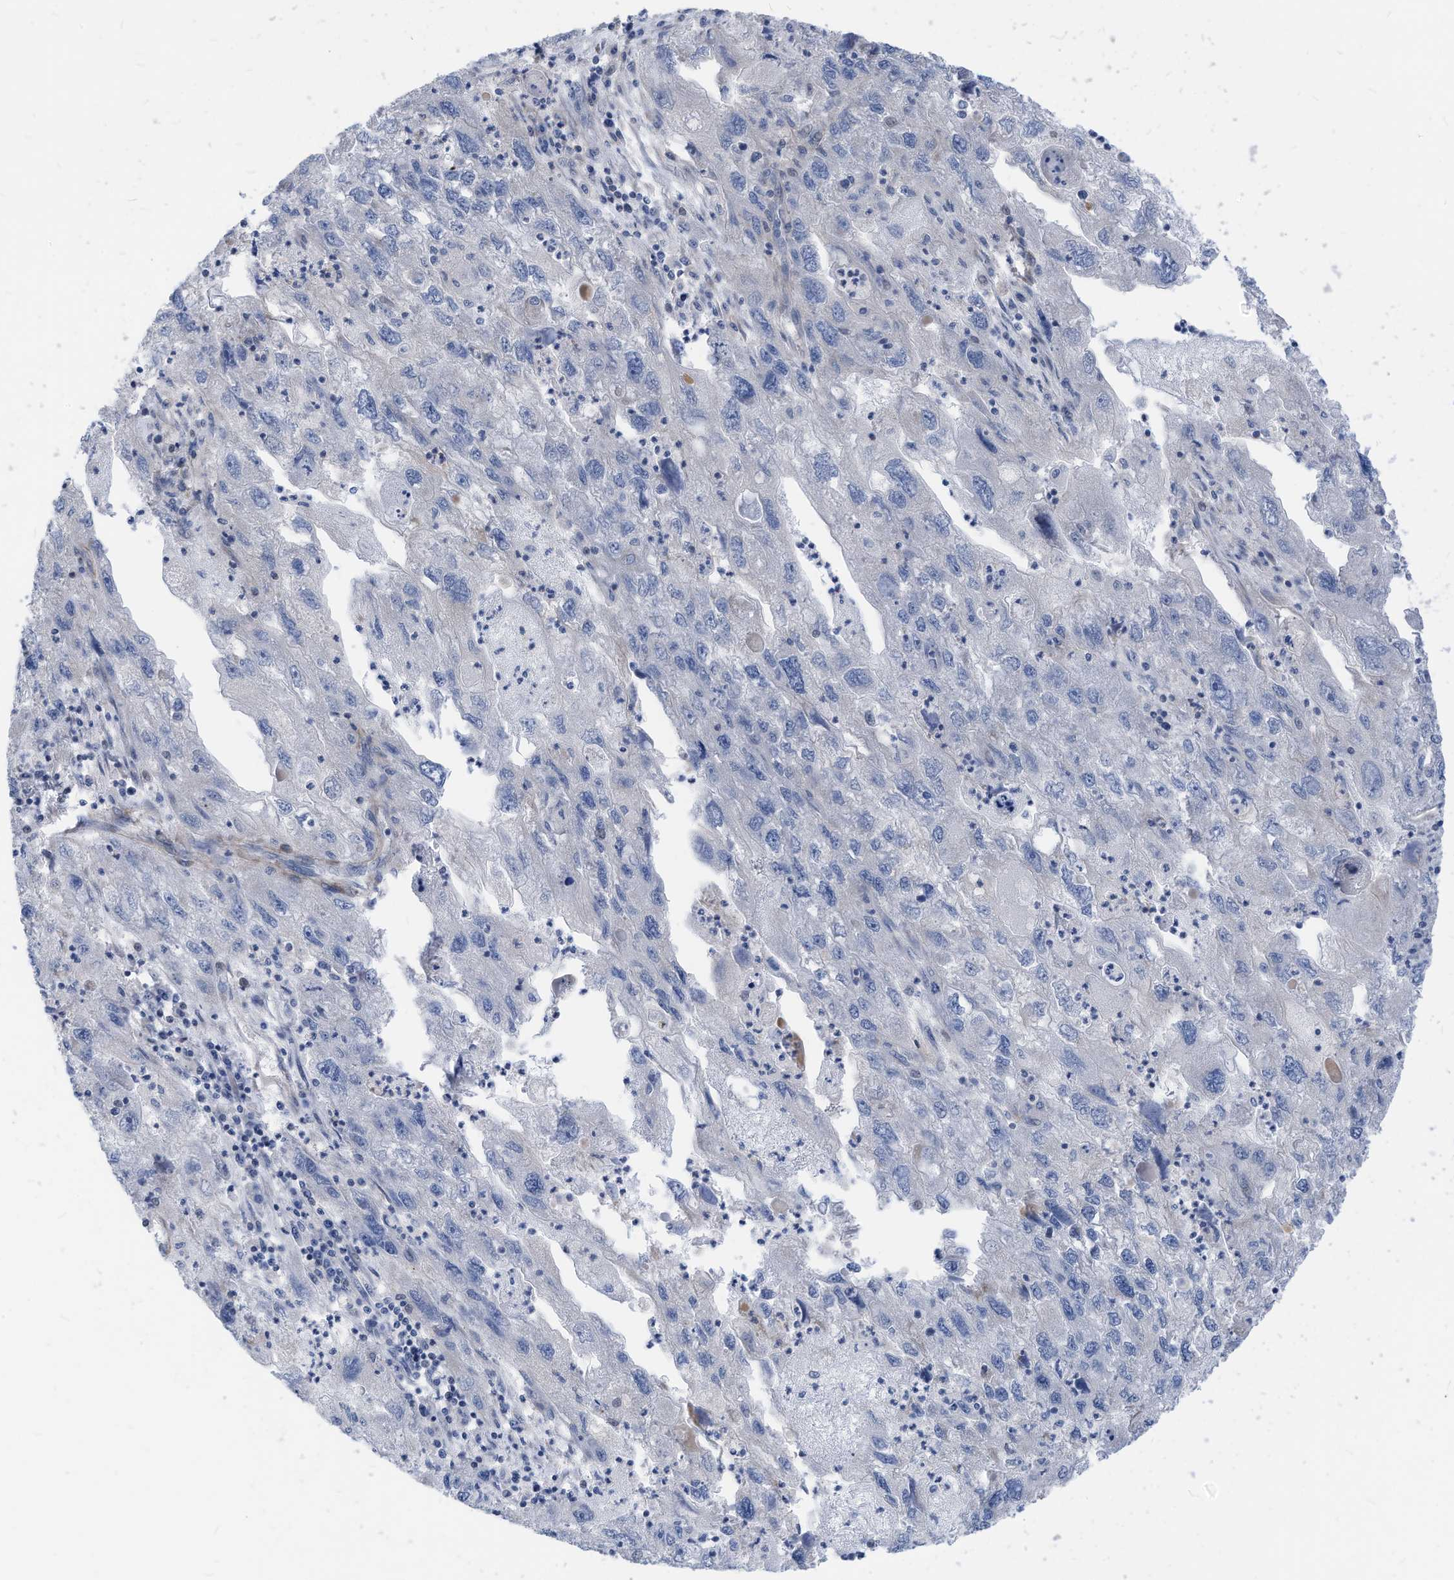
{"staining": {"intensity": "negative", "quantity": "none", "location": "none"}, "tissue": "endometrial cancer", "cell_type": "Tumor cells", "image_type": "cancer", "snomed": [{"axis": "morphology", "description": "Adenocarcinoma, NOS"}, {"axis": "topography", "description": "Endometrium"}], "caption": "The photomicrograph shows no staining of tumor cells in adenocarcinoma (endometrial).", "gene": "GPATCH3", "patient": {"sex": "female", "age": 49}}